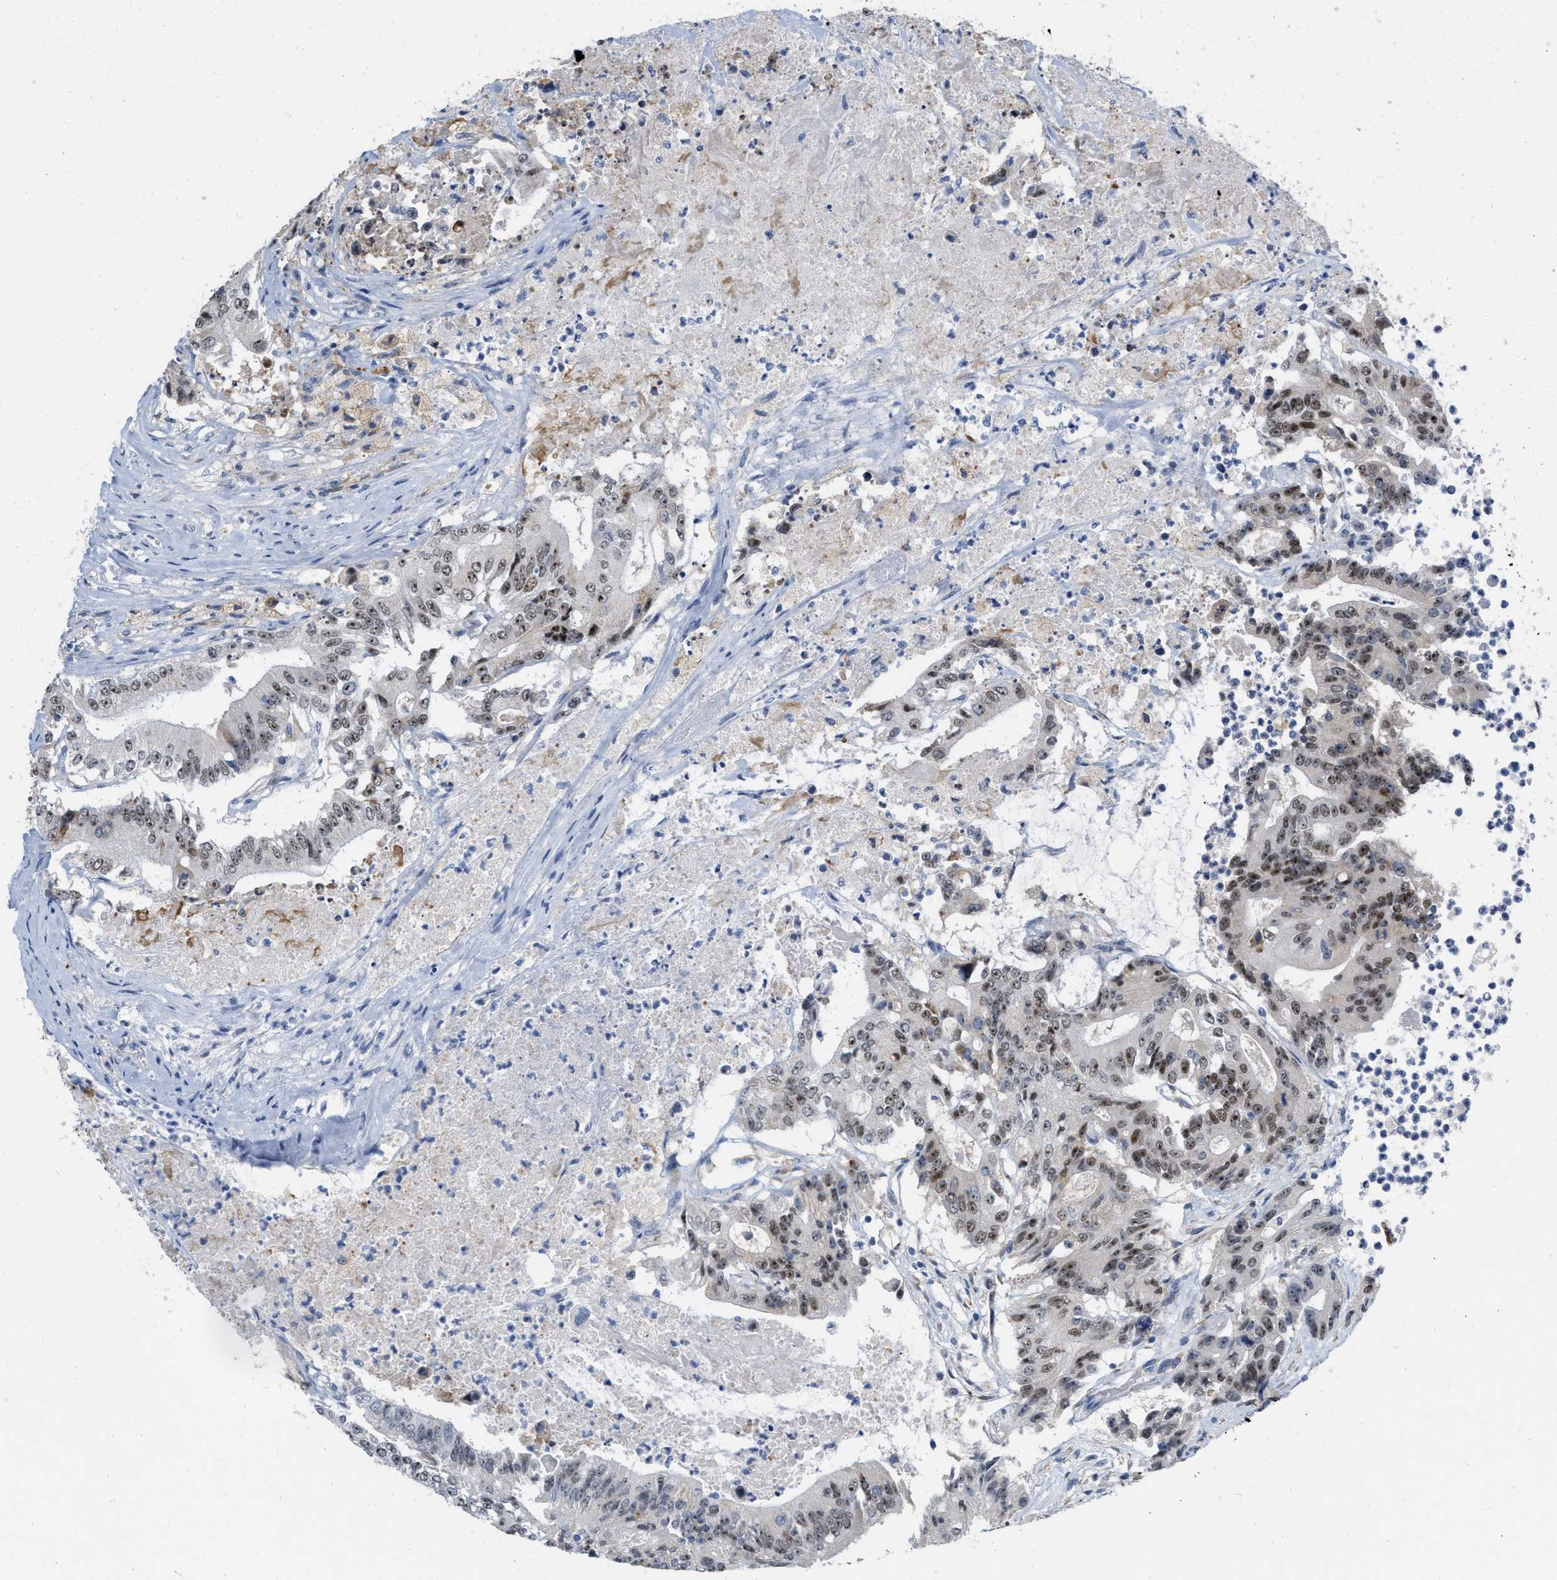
{"staining": {"intensity": "moderate", "quantity": "25%-75%", "location": "nuclear"}, "tissue": "colorectal cancer", "cell_type": "Tumor cells", "image_type": "cancer", "snomed": [{"axis": "morphology", "description": "Adenocarcinoma, NOS"}, {"axis": "topography", "description": "Colon"}], "caption": "Immunohistochemistry (IHC) micrograph of human colorectal cancer (adenocarcinoma) stained for a protein (brown), which reveals medium levels of moderate nuclear expression in approximately 25%-75% of tumor cells.", "gene": "ELAC2", "patient": {"sex": "female", "age": 77}}